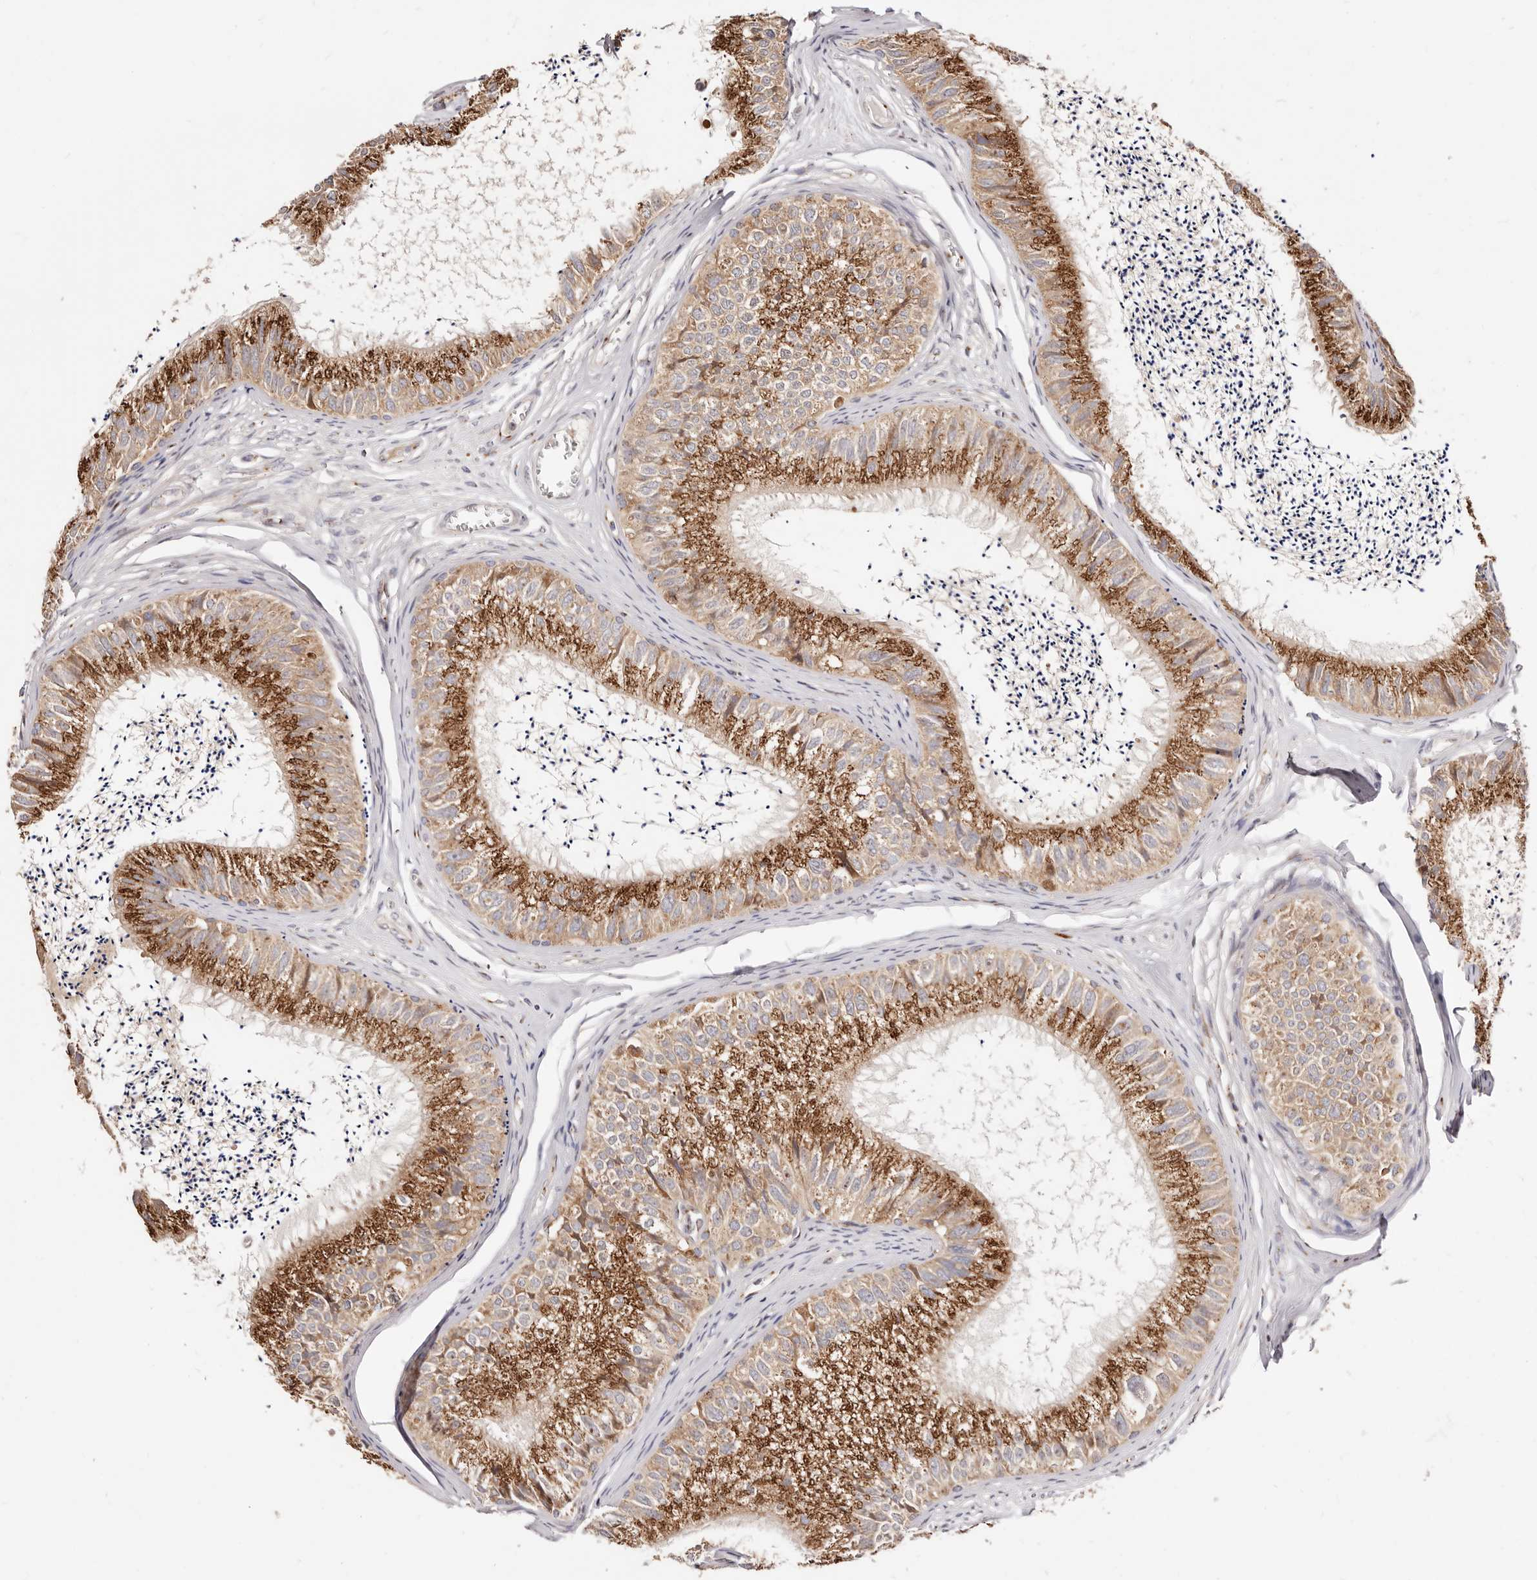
{"staining": {"intensity": "moderate", "quantity": ">75%", "location": "cytoplasmic/membranous"}, "tissue": "epididymis", "cell_type": "Glandular cells", "image_type": "normal", "snomed": [{"axis": "morphology", "description": "Normal tissue, NOS"}, {"axis": "topography", "description": "Epididymis"}], "caption": "Brown immunohistochemical staining in benign human epididymis demonstrates moderate cytoplasmic/membranous positivity in about >75% of glandular cells. (DAB = brown stain, brightfield microscopy at high magnification).", "gene": "MAPK6", "patient": {"sex": "male", "age": 79}}